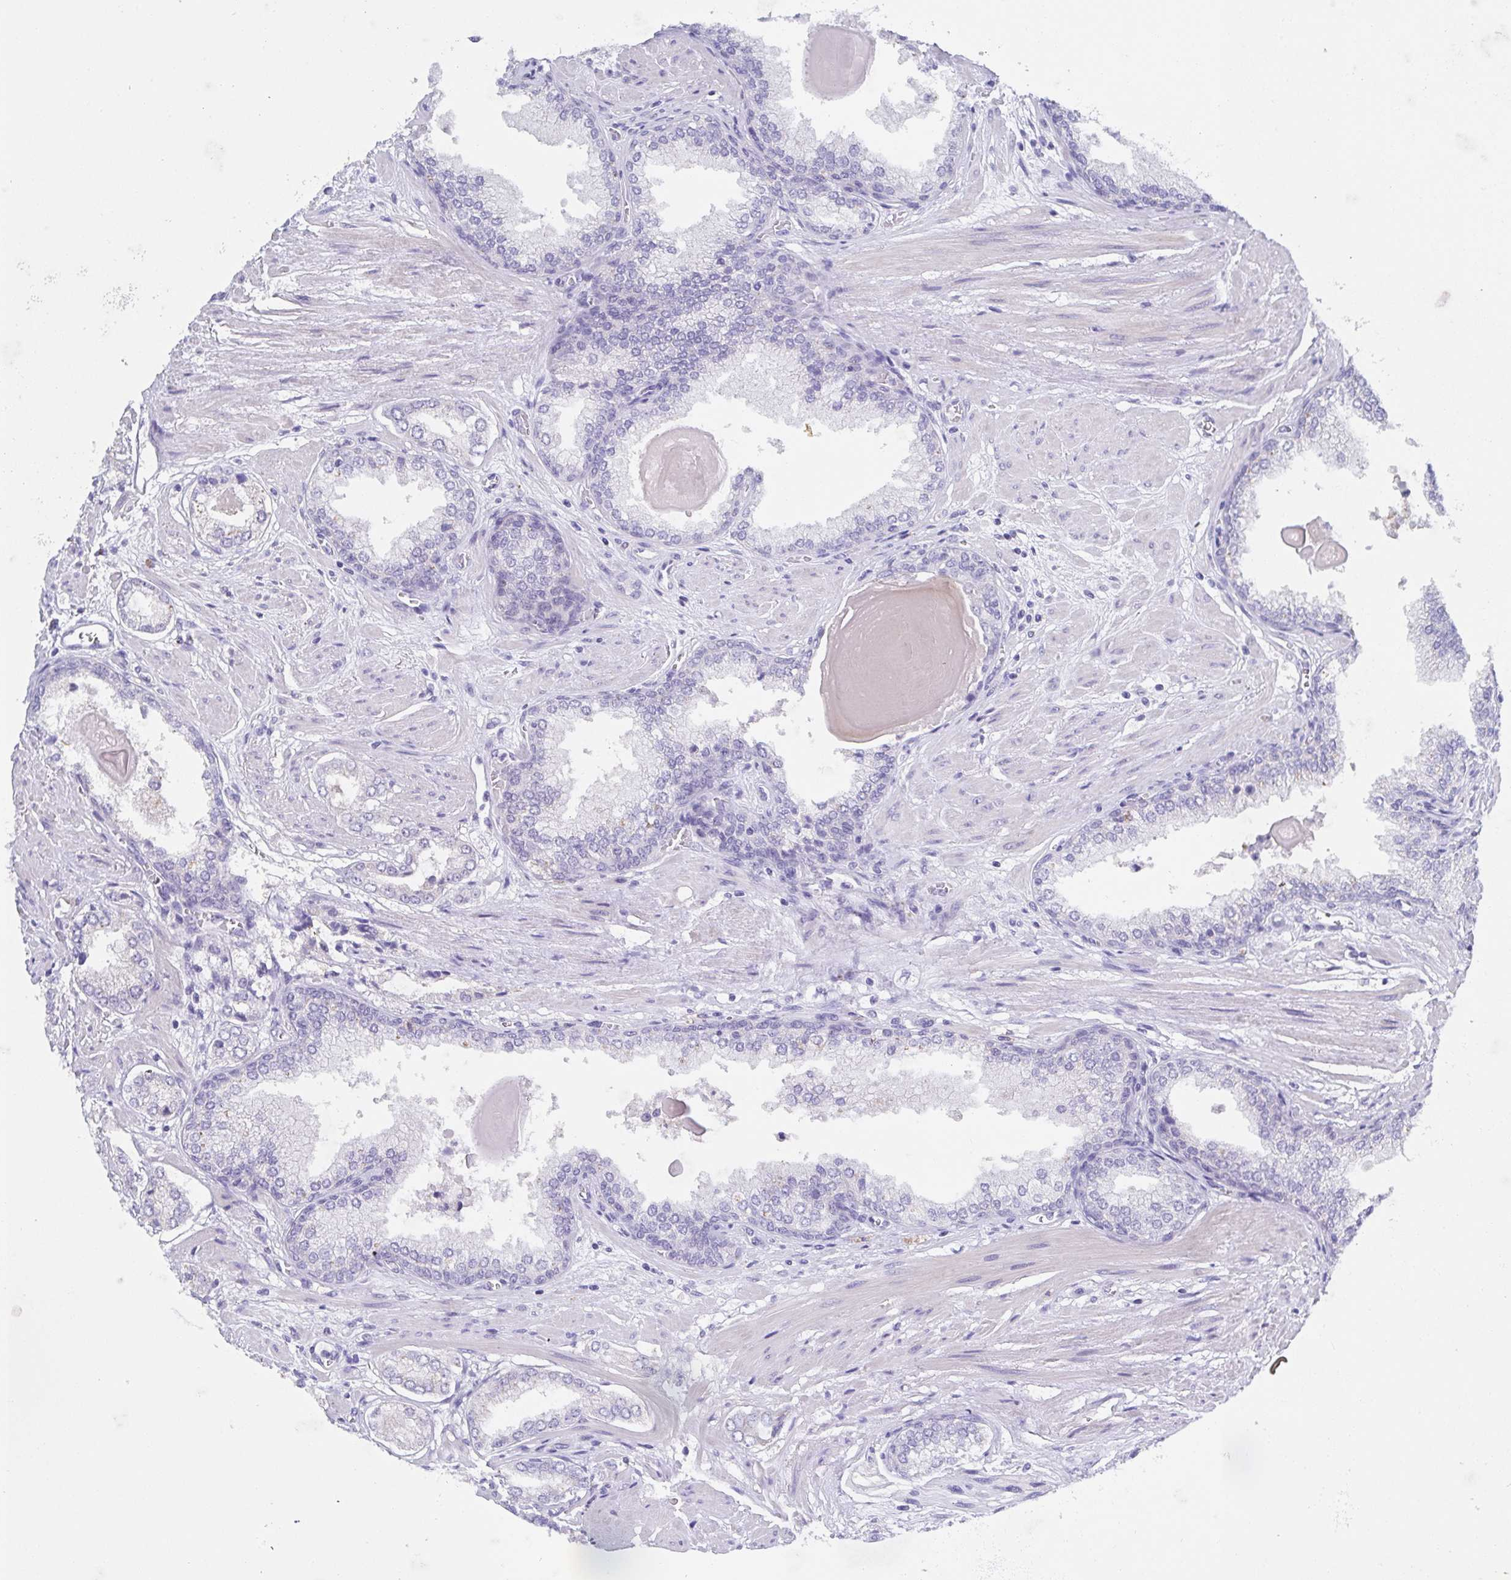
{"staining": {"intensity": "negative", "quantity": "none", "location": "none"}, "tissue": "prostate cancer", "cell_type": "Tumor cells", "image_type": "cancer", "snomed": [{"axis": "morphology", "description": "Adenocarcinoma, Low grade"}, {"axis": "topography", "description": "Prostate"}], "caption": "High magnification brightfield microscopy of prostate cancer stained with DAB (3,3'-diaminobenzidine) (brown) and counterstained with hematoxylin (blue): tumor cells show no significant positivity.", "gene": "SSC4D", "patient": {"sex": "male", "age": 64}}